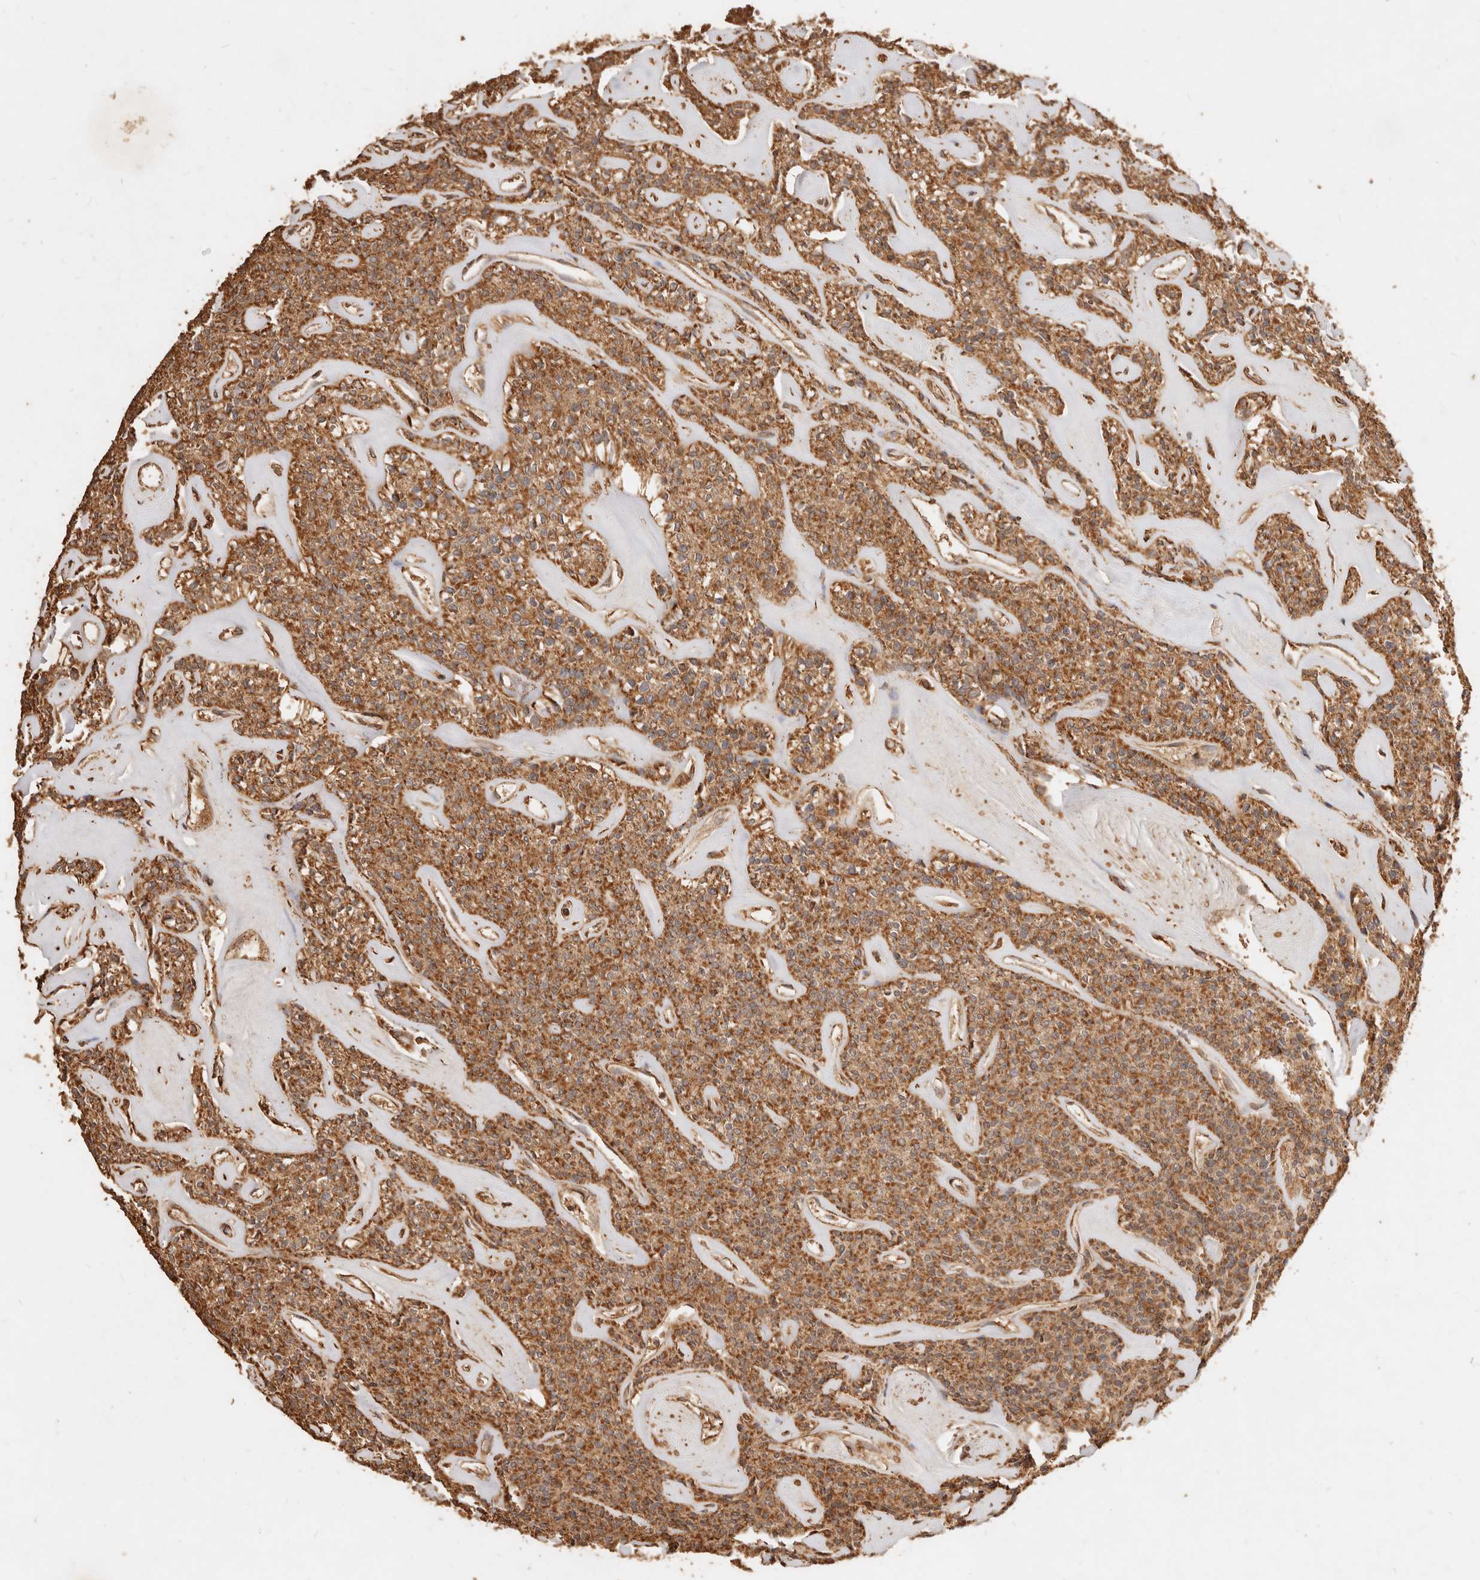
{"staining": {"intensity": "moderate", "quantity": ">75%", "location": "cytoplasmic/membranous"}, "tissue": "parathyroid gland", "cell_type": "Glandular cells", "image_type": "normal", "snomed": [{"axis": "morphology", "description": "Normal tissue, NOS"}, {"axis": "topography", "description": "Parathyroid gland"}], "caption": "Immunohistochemical staining of unremarkable parathyroid gland reveals moderate cytoplasmic/membranous protein staining in about >75% of glandular cells. (DAB (3,3'-diaminobenzidine) IHC, brown staining for protein, blue staining for nuclei).", "gene": "FAM180B", "patient": {"sex": "male", "age": 46}}